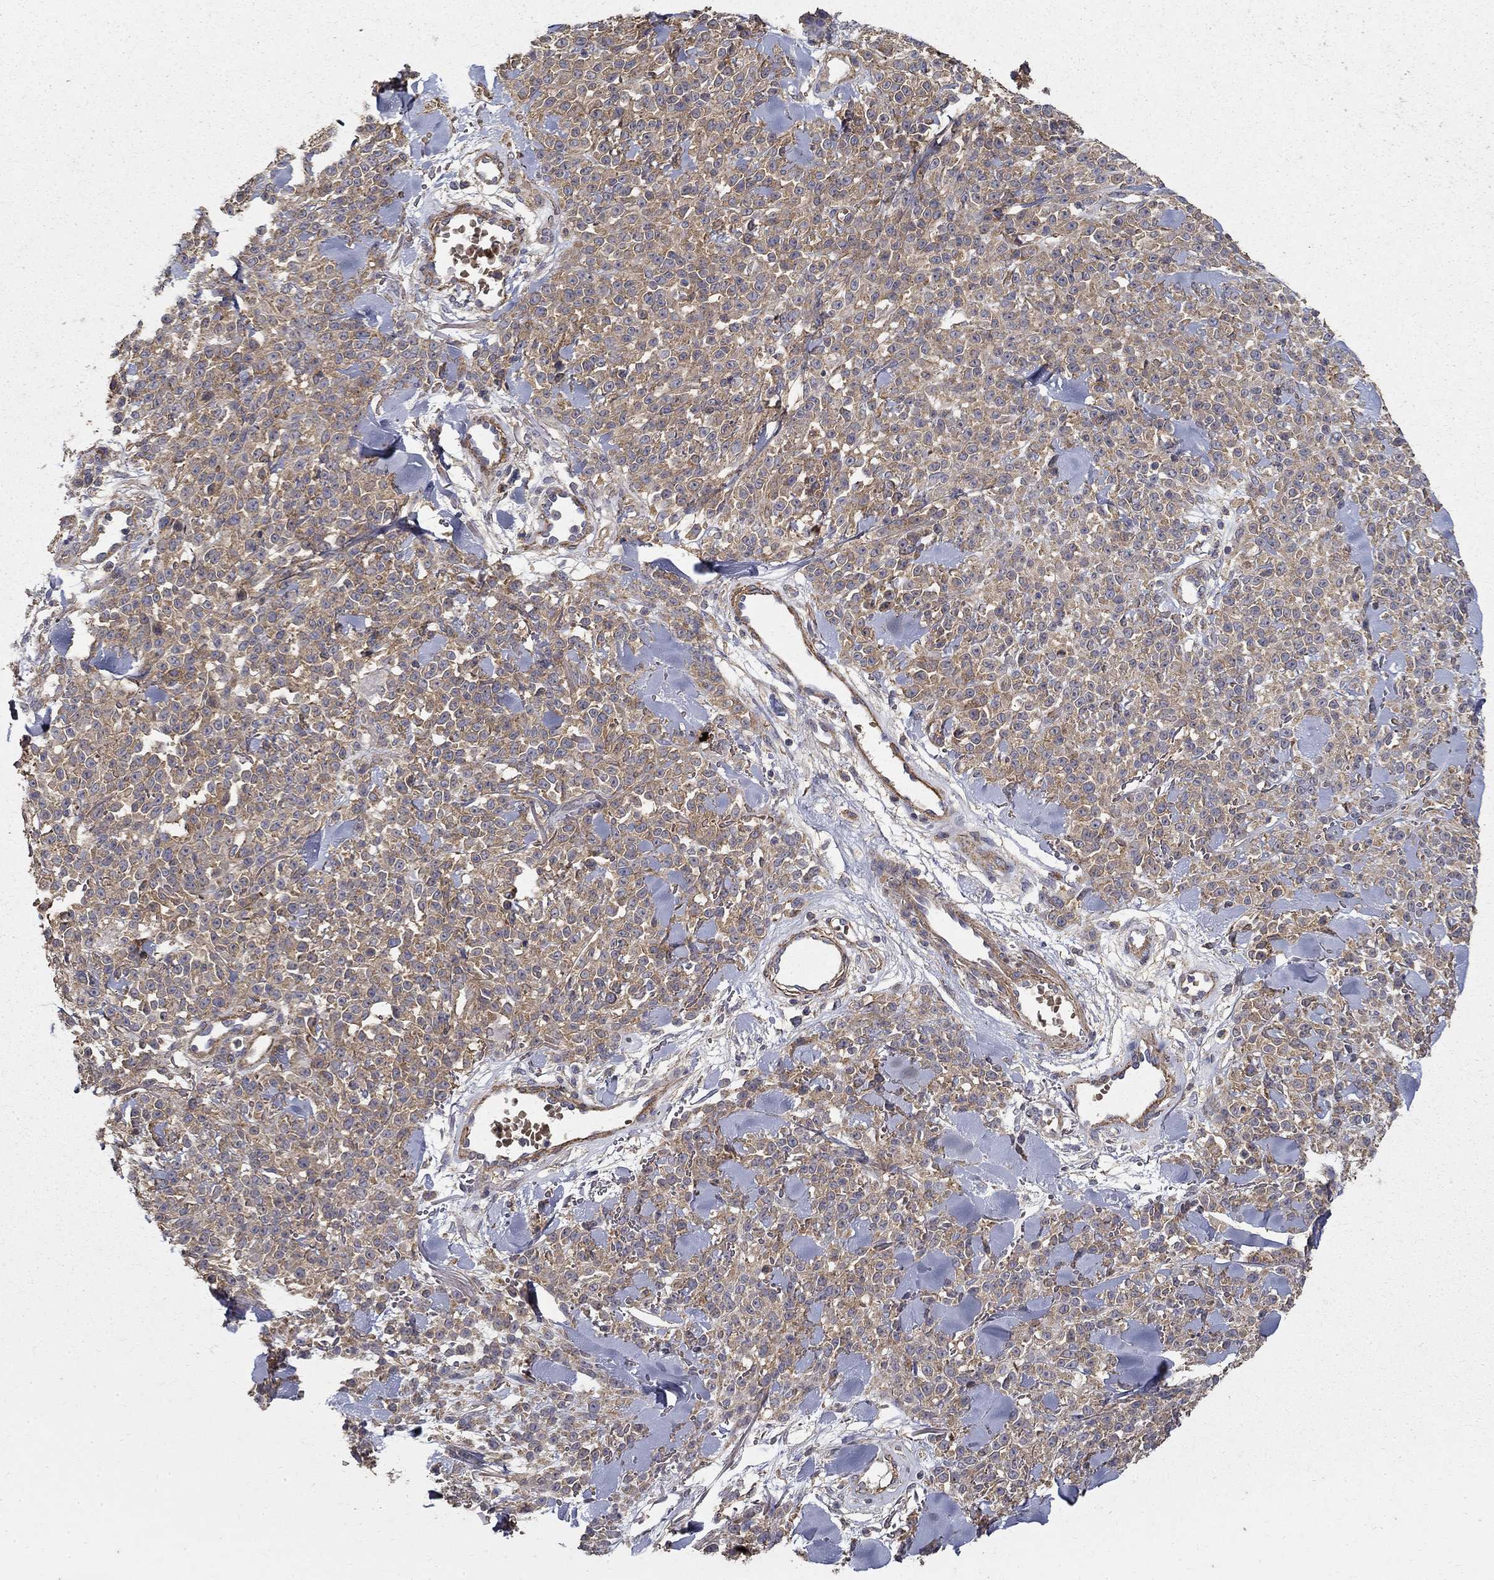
{"staining": {"intensity": "weak", "quantity": ">75%", "location": "cytoplasmic/membranous"}, "tissue": "melanoma", "cell_type": "Tumor cells", "image_type": "cancer", "snomed": [{"axis": "morphology", "description": "Malignant melanoma, NOS"}, {"axis": "topography", "description": "Skin"}, {"axis": "topography", "description": "Skin of trunk"}], "caption": "The image demonstrates immunohistochemical staining of malignant melanoma. There is weak cytoplasmic/membranous expression is present in about >75% of tumor cells.", "gene": "MPP2", "patient": {"sex": "male", "age": 74}}